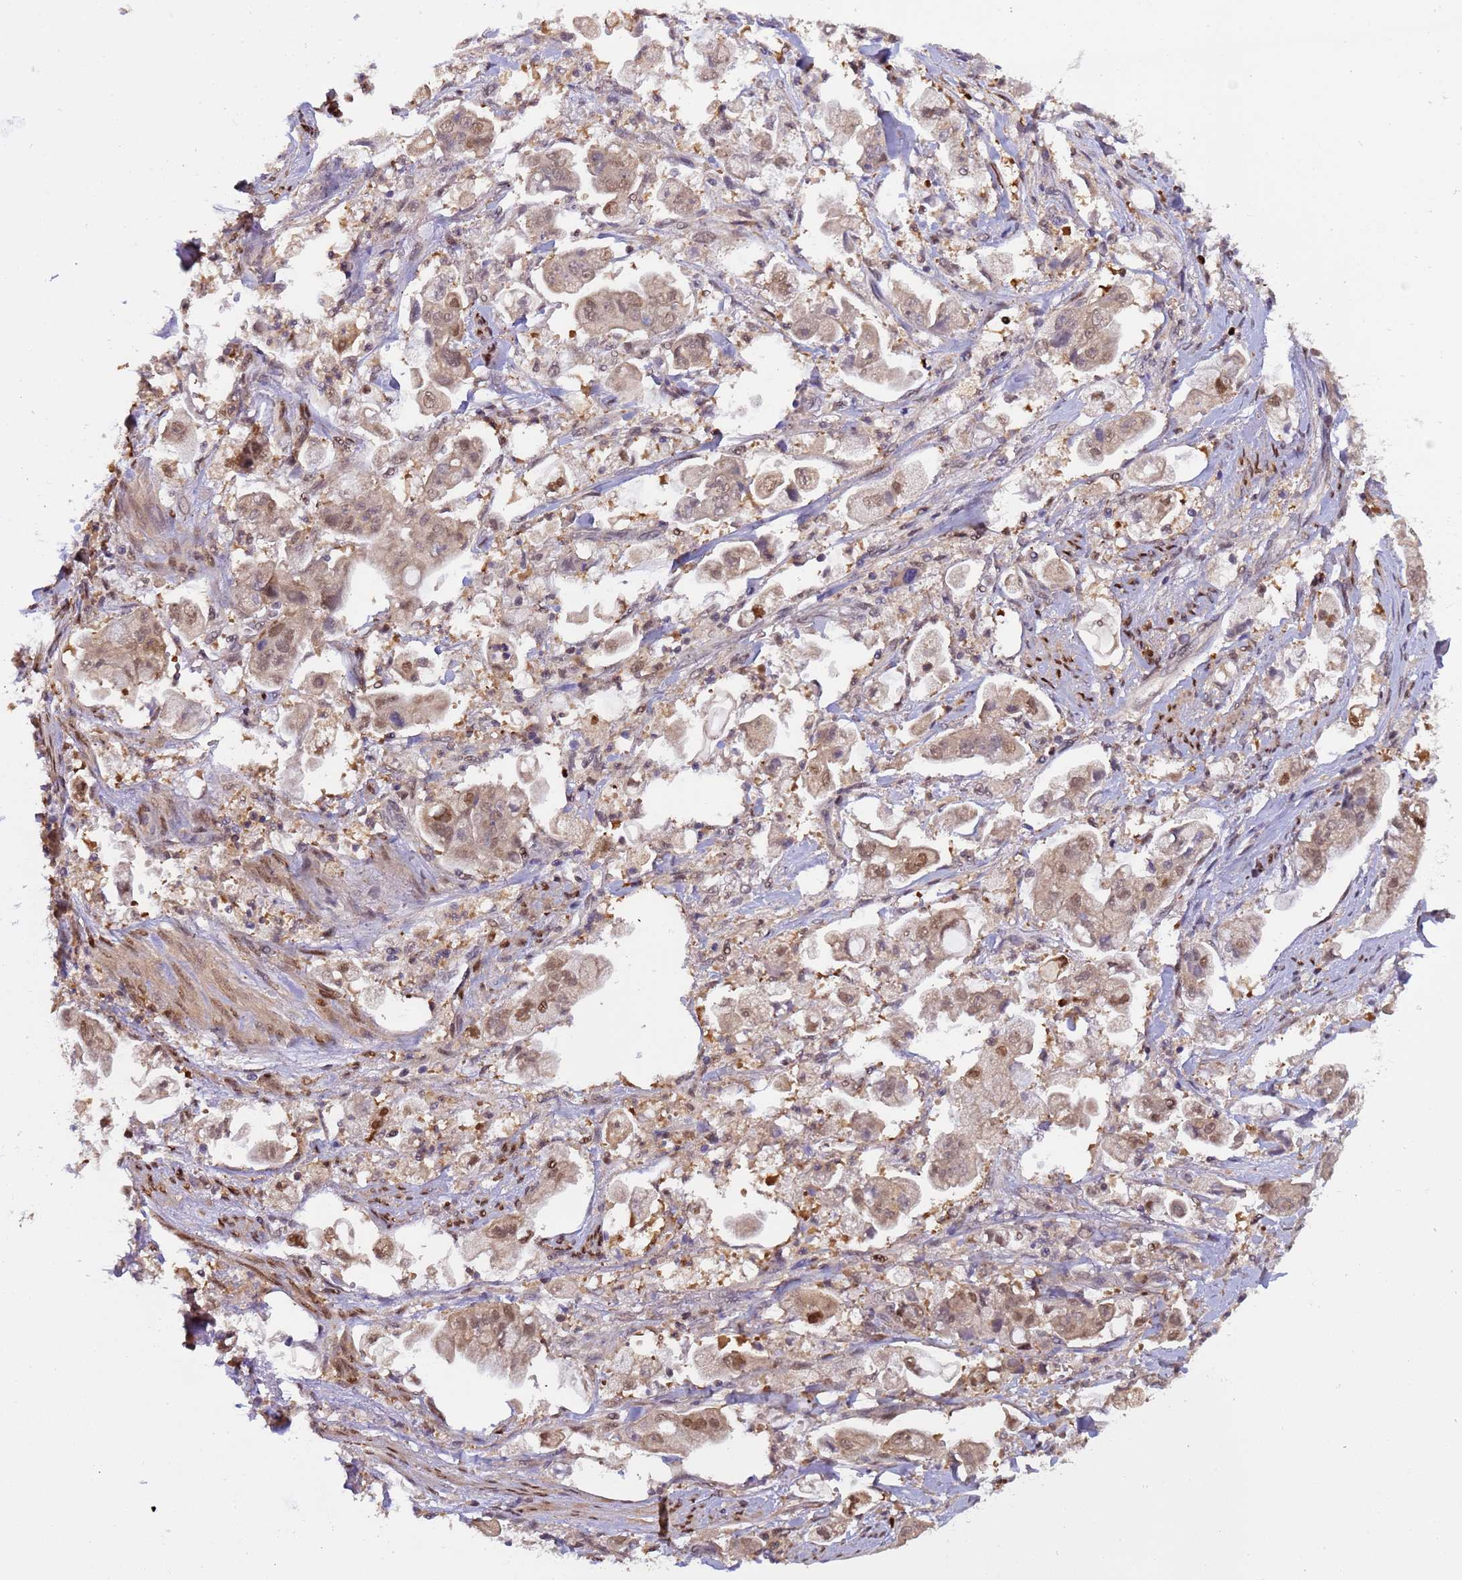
{"staining": {"intensity": "moderate", "quantity": "25%-75%", "location": "cytoplasmic/membranous,nuclear"}, "tissue": "stomach cancer", "cell_type": "Tumor cells", "image_type": "cancer", "snomed": [{"axis": "morphology", "description": "Adenocarcinoma, NOS"}, {"axis": "topography", "description": "Stomach"}], "caption": "Immunohistochemical staining of stomach adenocarcinoma shows moderate cytoplasmic/membranous and nuclear protein positivity in approximately 25%-75% of tumor cells. (DAB IHC, brown staining for protein, blue staining for nuclei).", "gene": "ZBTB5", "patient": {"sex": "male", "age": 62}}